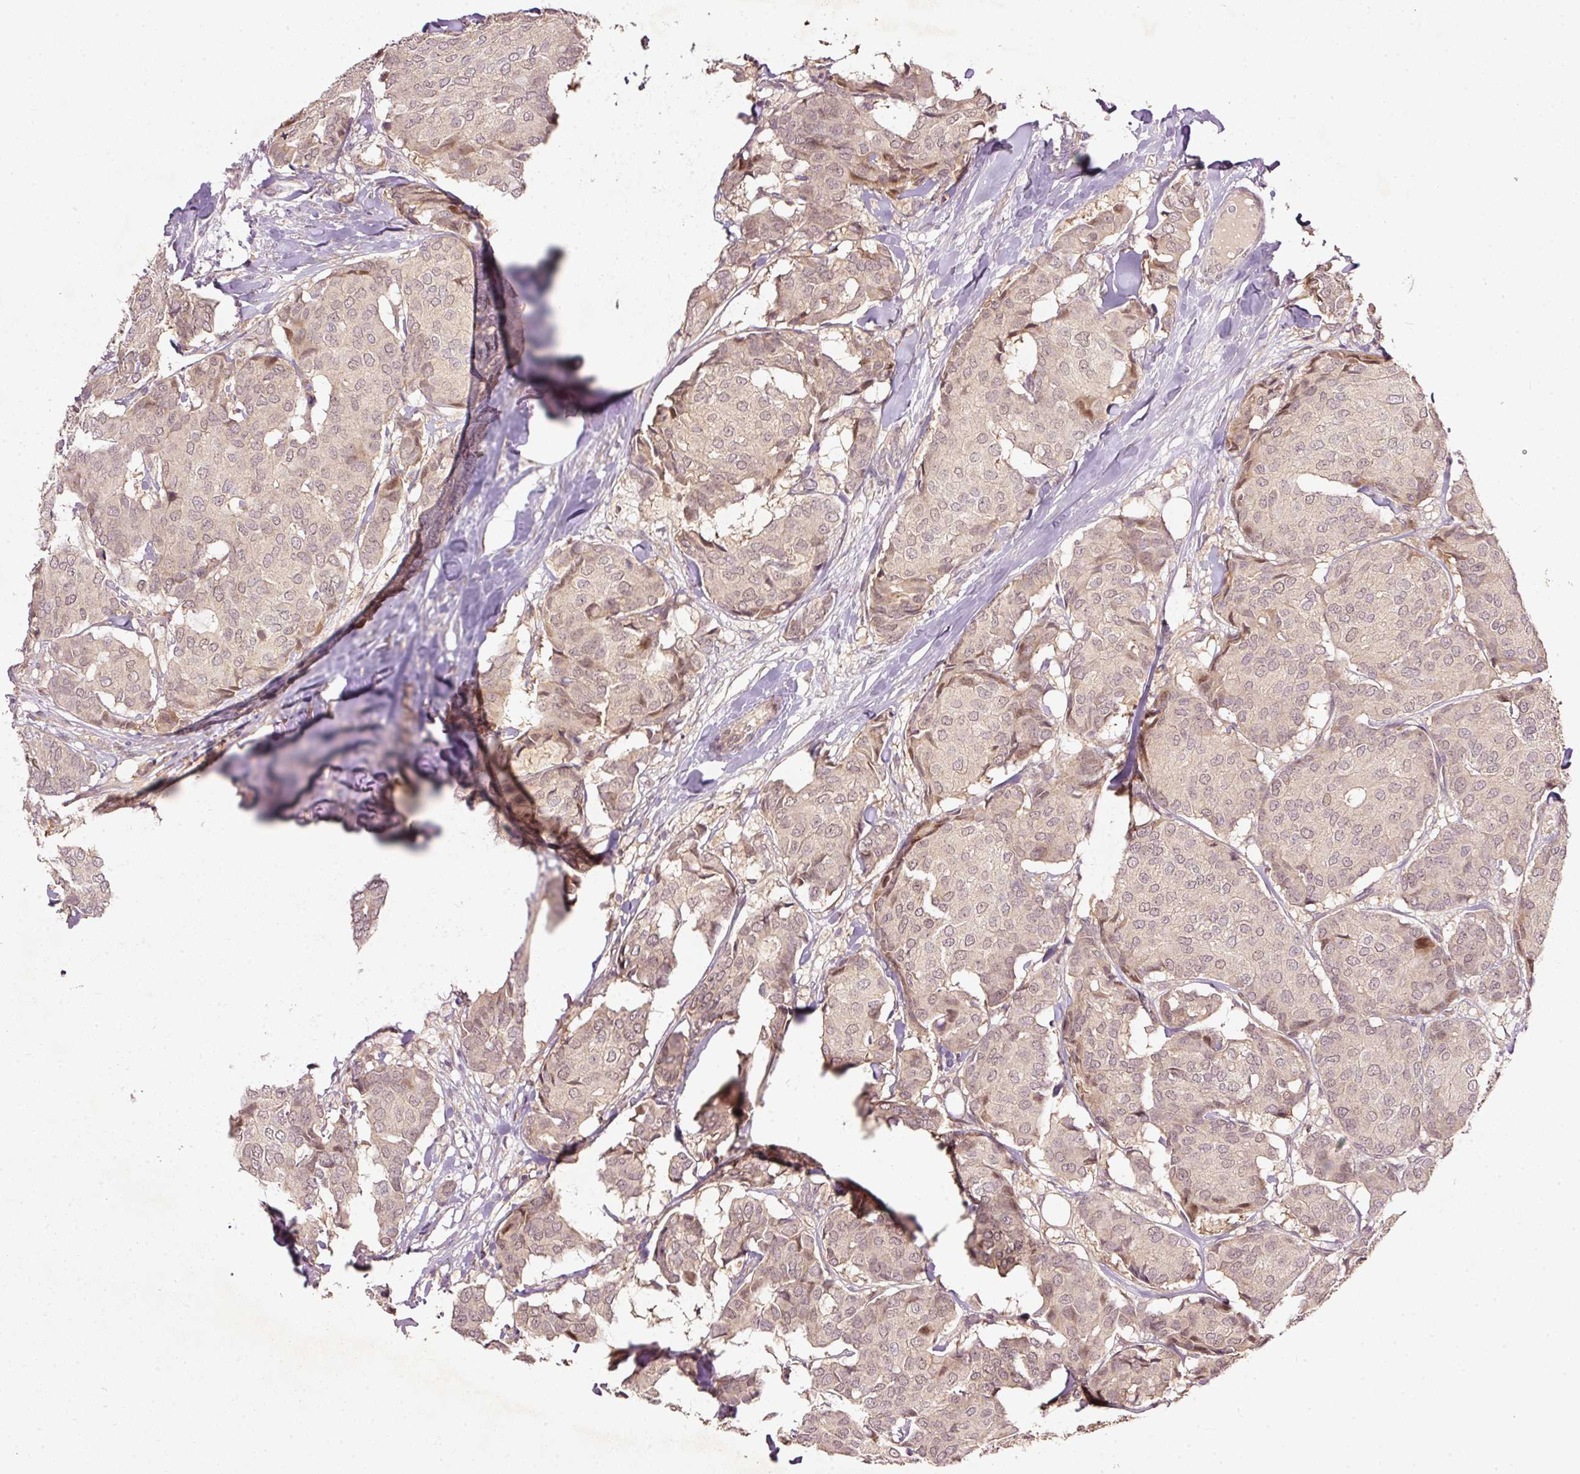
{"staining": {"intensity": "weak", "quantity": "25%-75%", "location": "nuclear"}, "tissue": "breast cancer", "cell_type": "Tumor cells", "image_type": "cancer", "snomed": [{"axis": "morphology", "description": "Duct carcinoma"}, {"axis": "topography", "description": "Breast"}], "caption": "Breast cancer (infiltrating ductal carcinoma) stained with immunohistochemistry (IHC) displays weak nuclear staining in approximately 25%-75% of tumor cells.", "gene": "PCDHB1", "patient": {"sex": "female", "age": 75}}